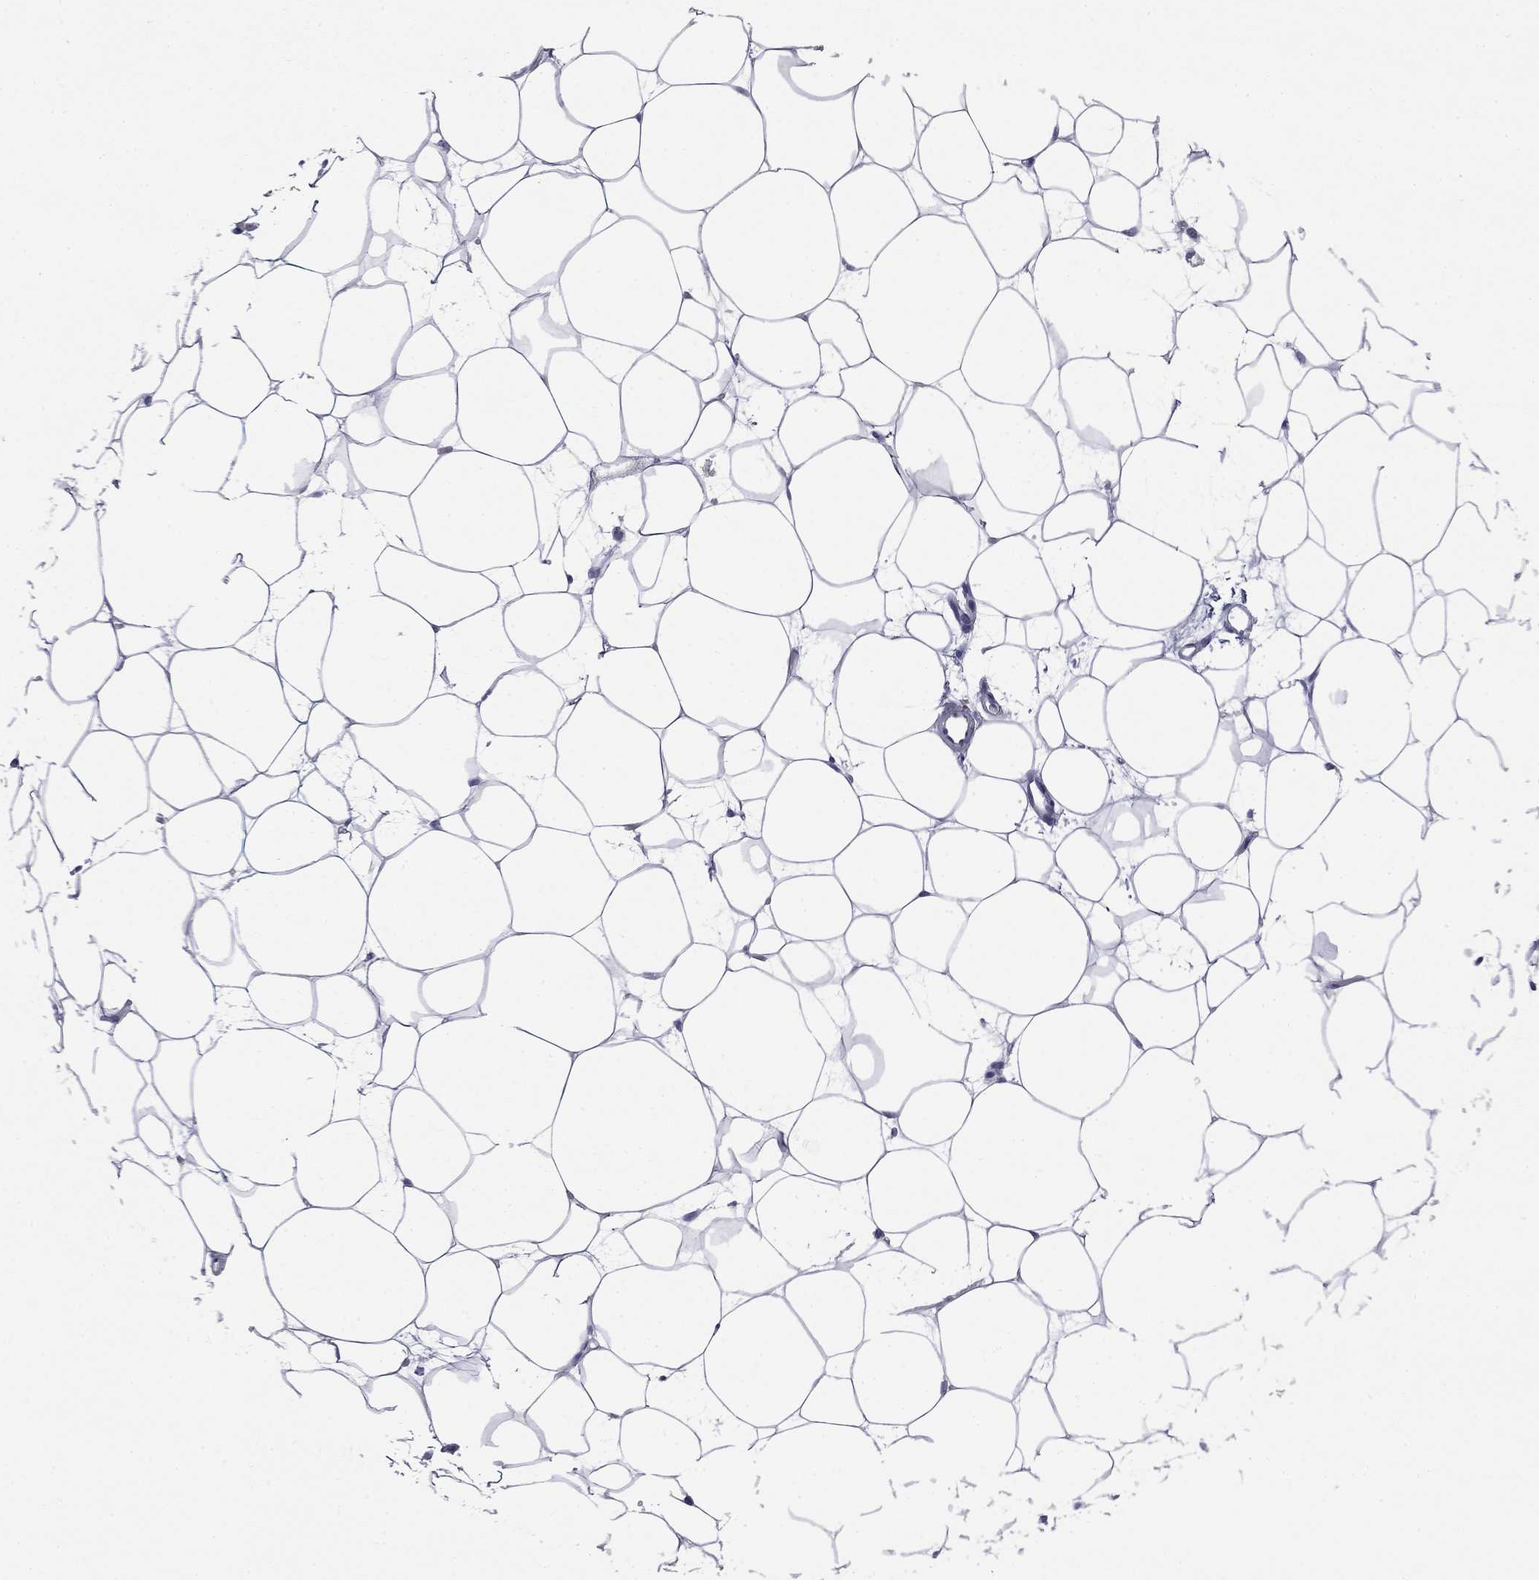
{"staining": {"intensity": "negative", "quantity": "none", "location": "none"}, "tissue": "breast", "cell_type": "Adipocytes", "image_type": "normal", "snomed": [{"axis": "morphology", "description": "Normal tissue, NOS"}, {"axis": "topography", "description": "Breast"}], "caption": "IHC of benign human breast displays no expression in adipocytes.", "gene": "TFAP2B", "patient": {"sex": "female", "age": 37}}